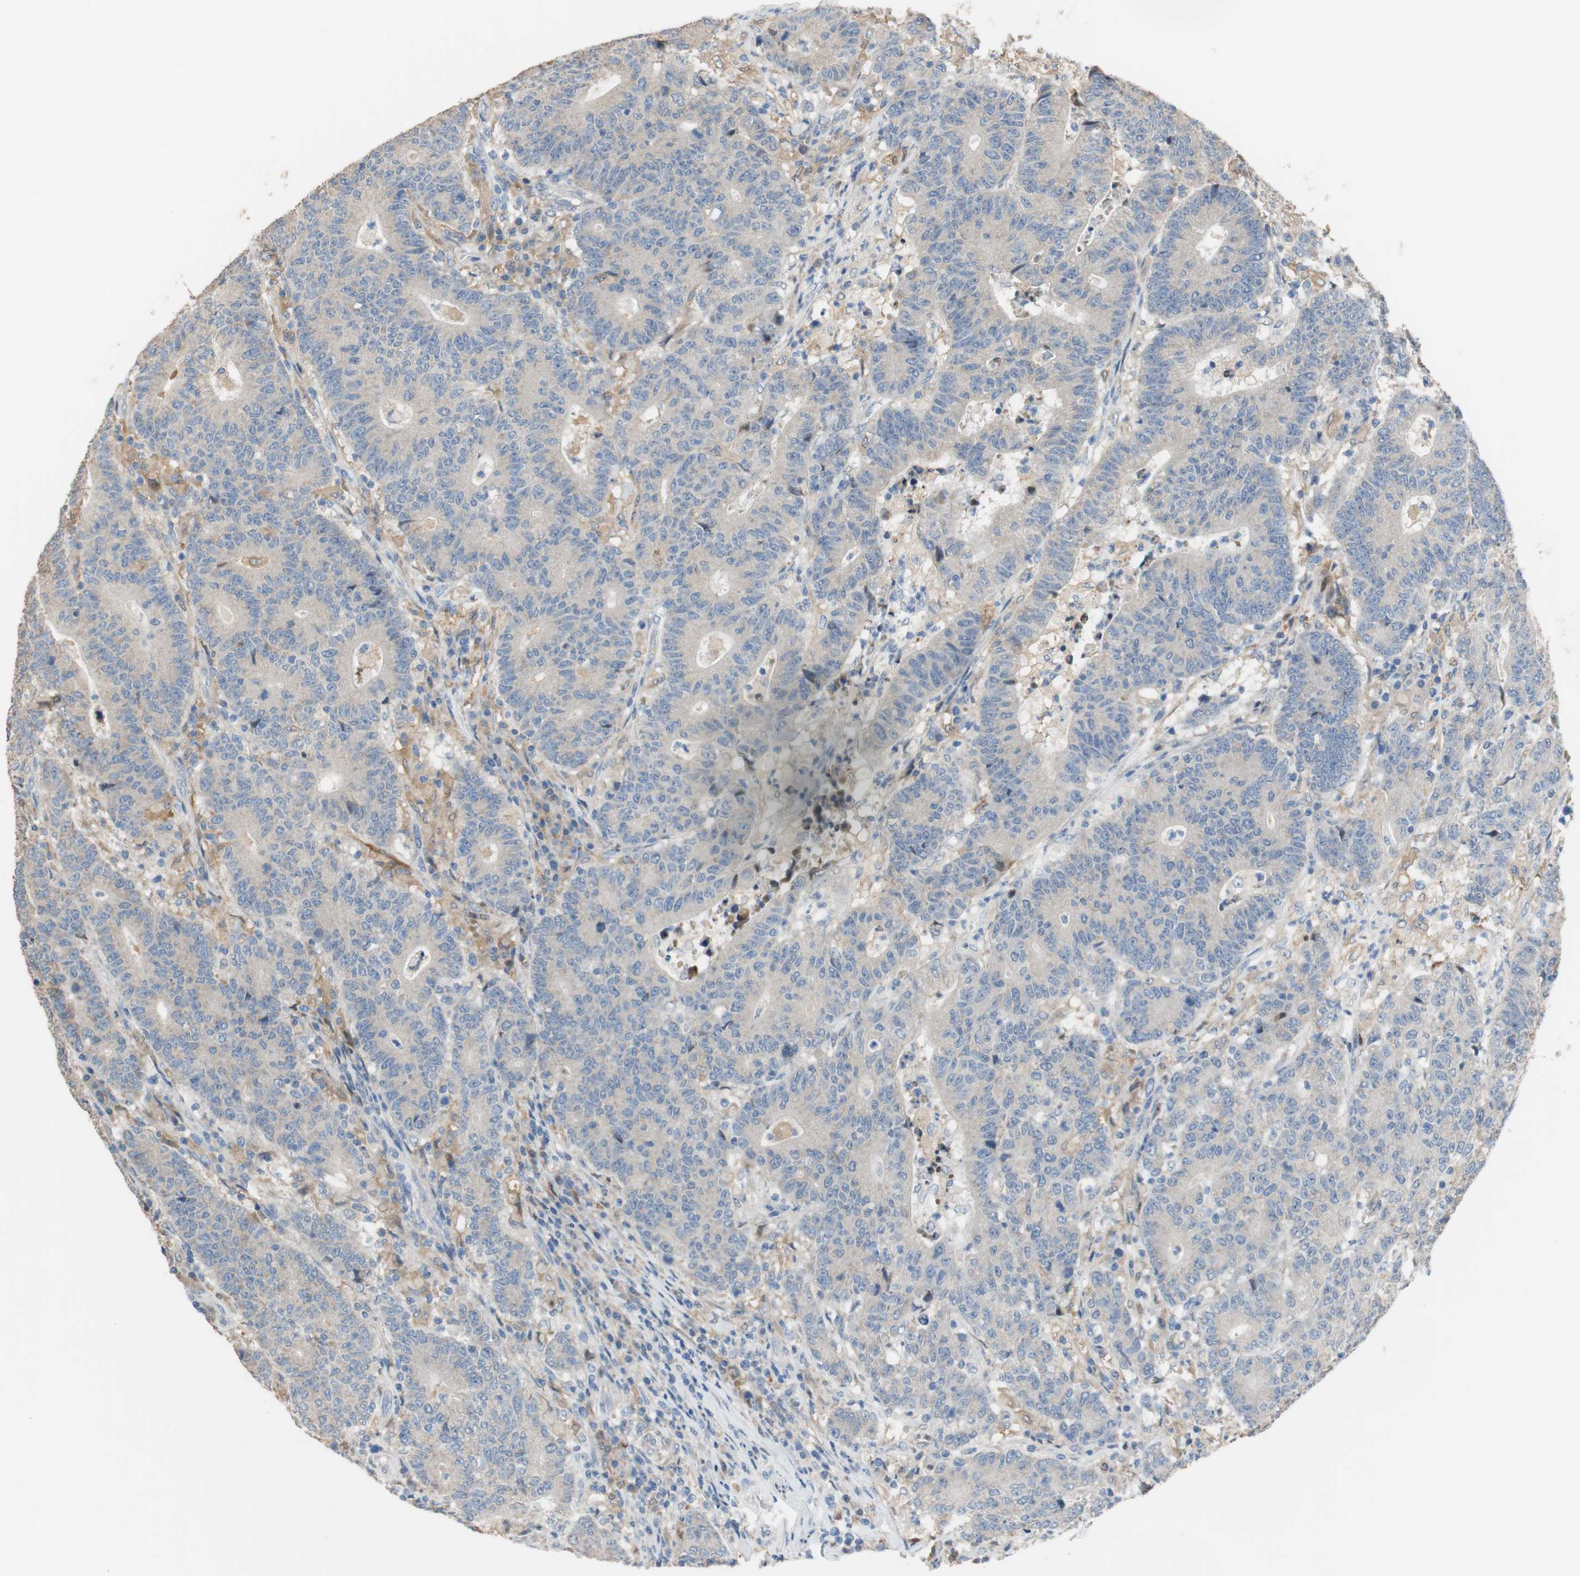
{"staining": {"intensity": "moderate", "quantity": ">75%", "location": "cytoplasmic/membranous"}, "tissue": "colorectal cancer", "cell_type": "Tumor cells", "image_type": "cancer", "snomed": [{"axis": "morphology", "description": "Normal tissue, NOS"}, {"axis": "morphology", "description": "Adenocarcinoma, NOS"}, {"axis": "topography", "description": "Colon"}], "caption": "Immunohistochemical staining of human colorectal adenocarcinoma displays medium levels of moderate cytoplasmic/membranous protein expression in about >75% of tumor cells. Nuclei are stained in blue.", "gene": "ALDH1A2", "patient": {"sex": "female", "age": 75}}